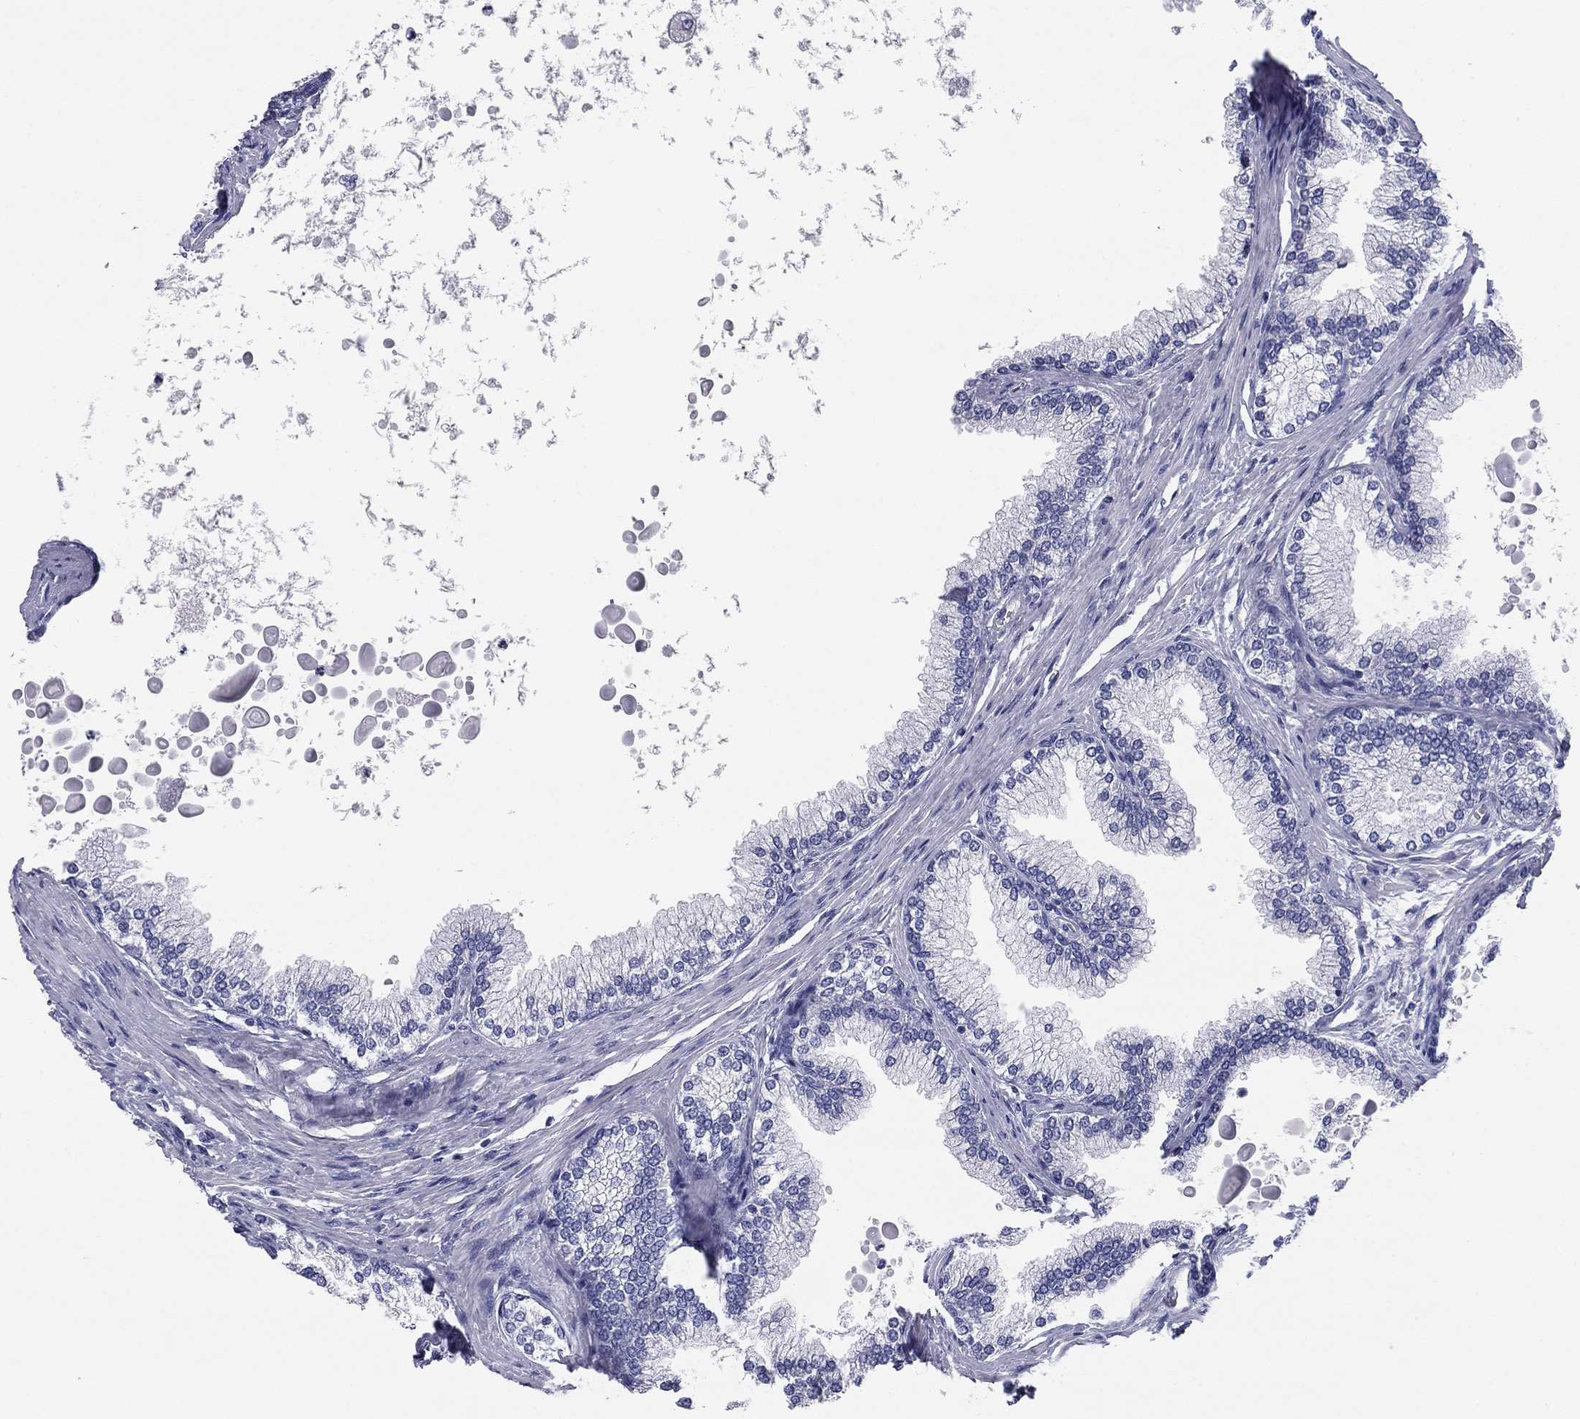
{"staining": {"intensity": "negative", "quantity": "none", "location": "none"}, "tissue": "prostate", "cell_type": "Glandular cells", "image_type": "normal", "snomed": [{"axis": "morphology", "description": "Normal tissue, NOS"}, {"axis": "topography", "description": "Prostate"}], "caption": "Immunohistochemistry (IHC) of normal prostate displays no staining in glandular cells.", "gene": "GRK7", "patient": {"sex": "male", "age": 72}}